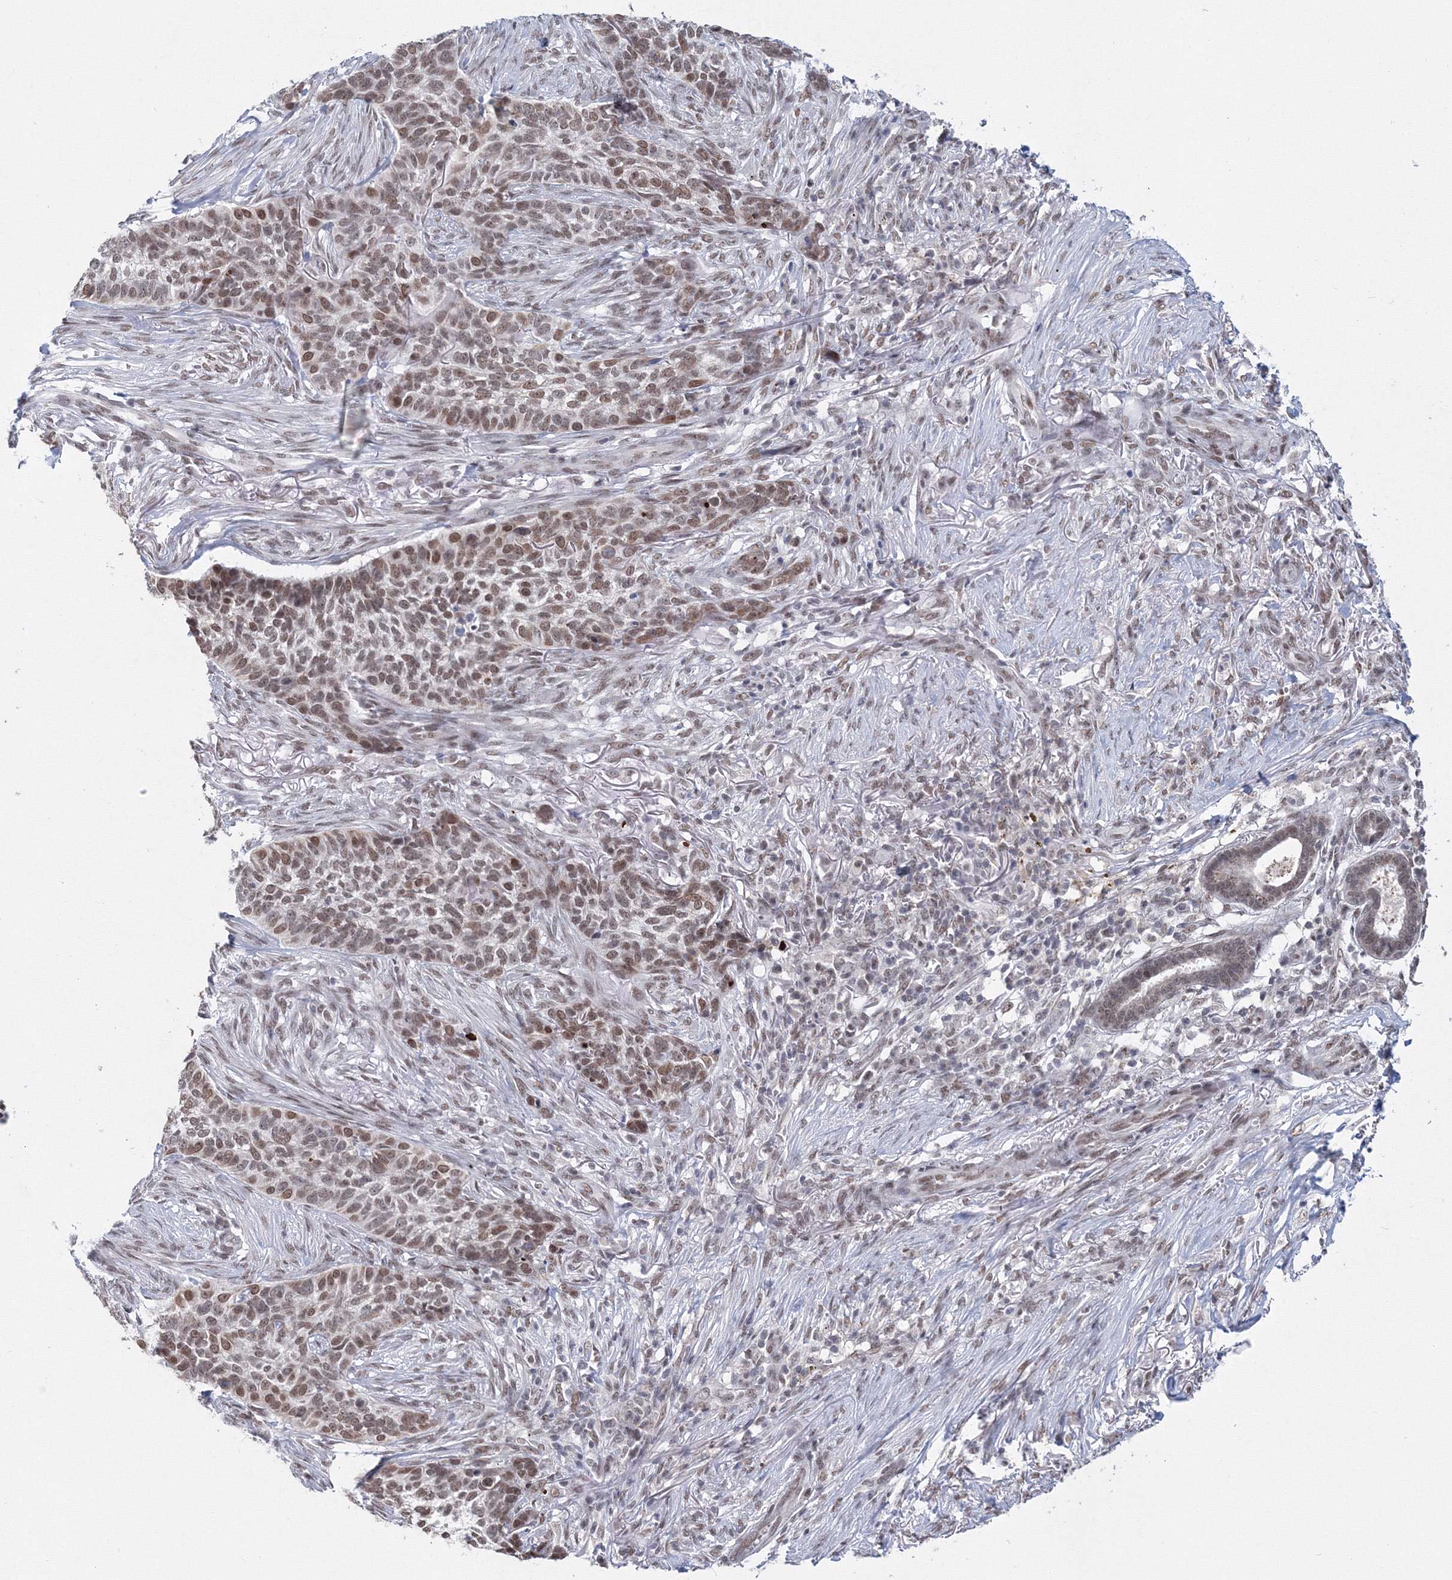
{"staining": {"intensity": "moderate", "quantity": ">75%", "location": "nuclear"}, "tissue": "skin cancer", "cell_type": "Tumor cells", "image_type": "cancer", "snomed": [{"axis": "morphology", "description": "Basal cell carcinoma"}, {"axis": "topography", "description": "Skin"}], "caption": "This micrograph displays immunohistochemistry (IHC) staining of skin cancer (basal cell carcinoma), with medium moderate nuclear expression in approximately >75% of tumor cells.", "gene": "SF3B6", "patient": {"sex": "male", "age": 85}}